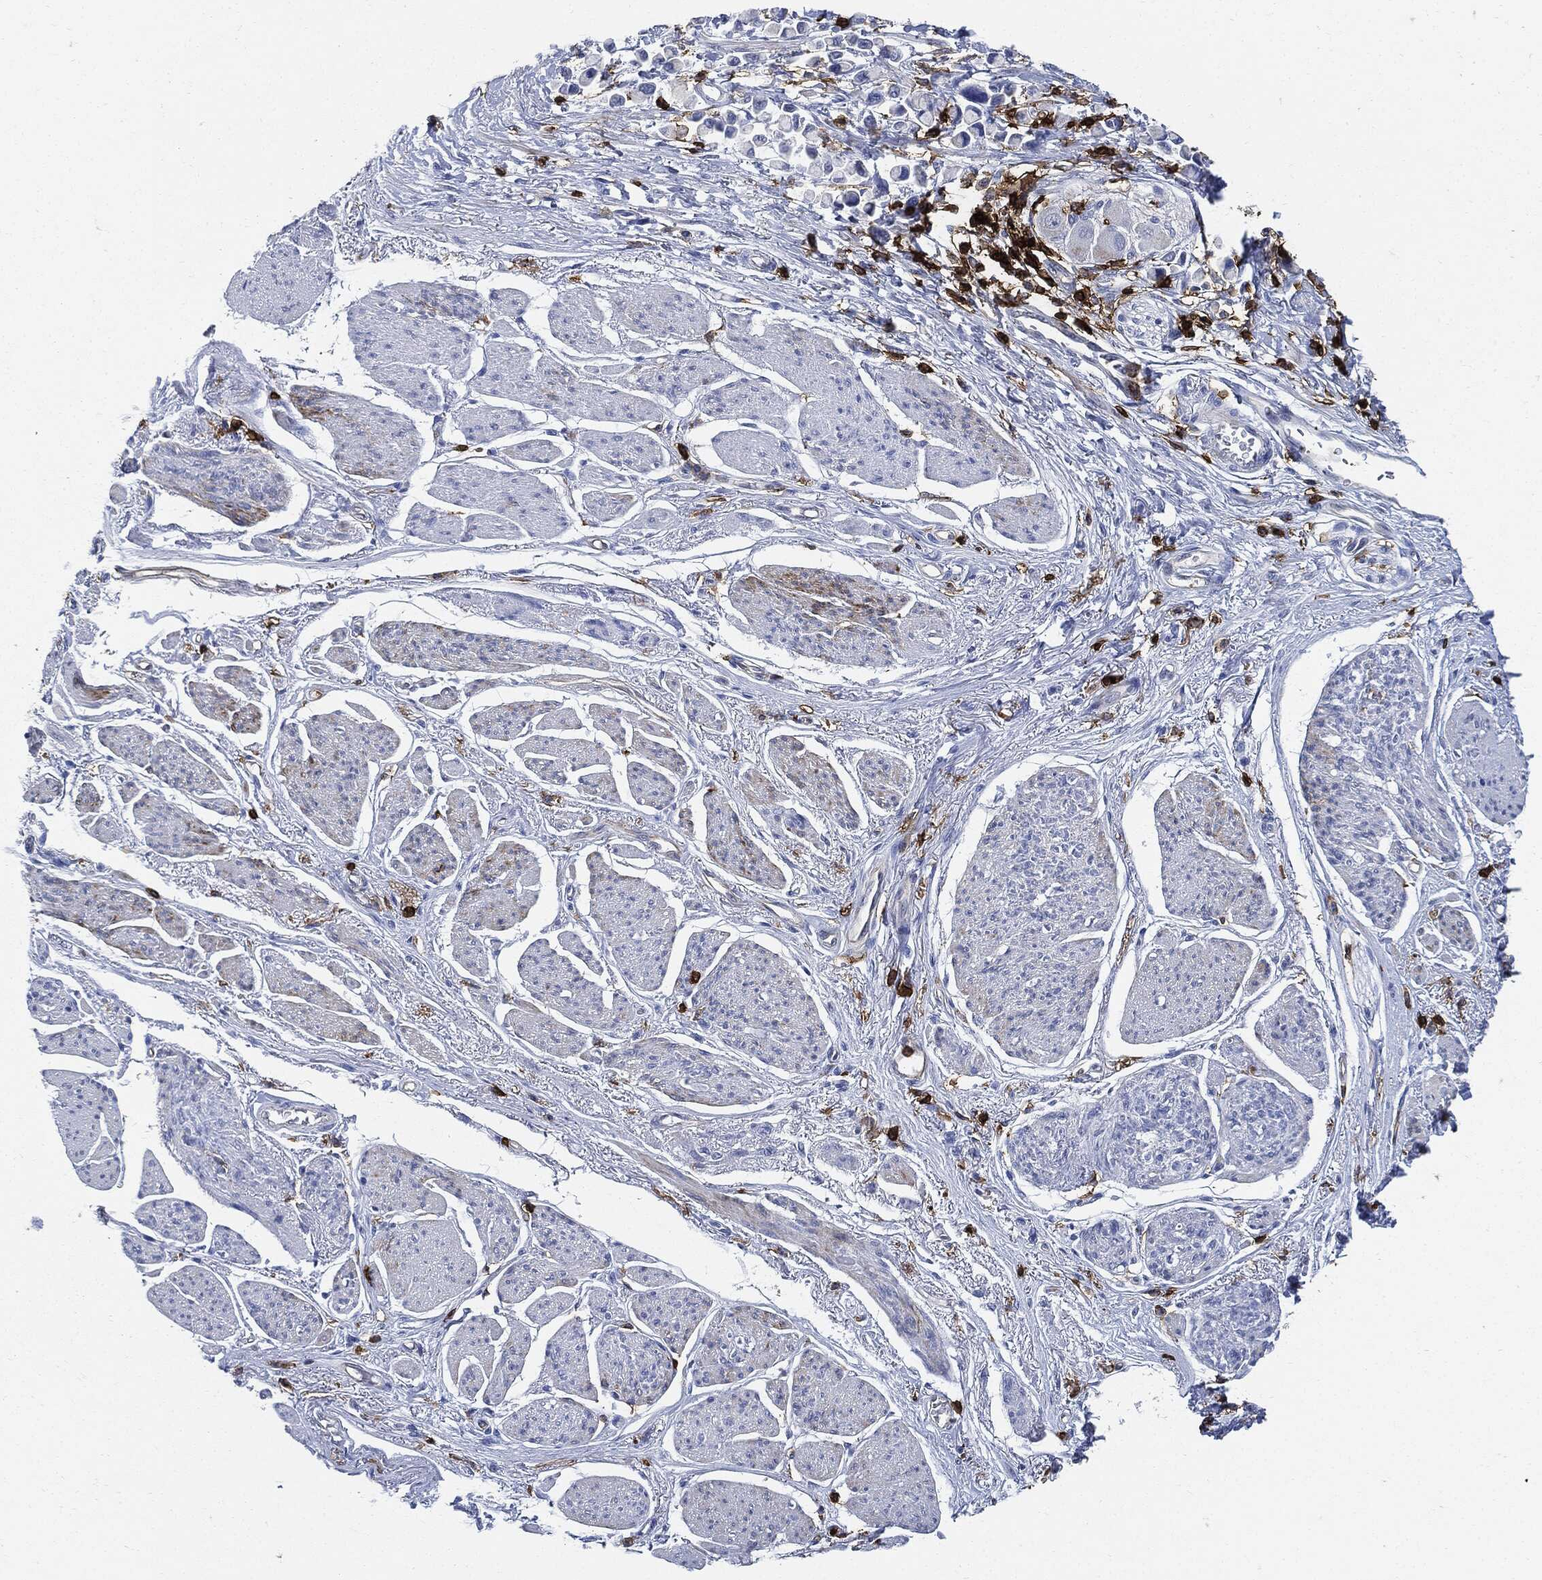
{"staining": {"intensity": "negative", "quantity": "none", "location": "none"}, "tissue": "stomach cancer", "cell_type": "Tumor cells", "image_type": "cancer", "snomed": [{"axis": "morphology", "description": "Adenocarcinoma, NOS"}, {"axis": "topography", "description": "Stomach"}], "caption": "Tumor cells show no significant protein expression in adenocarcinoma (stomach).", "gene": "PTPRC", "patient": {"sex": "female", "age": 81}}